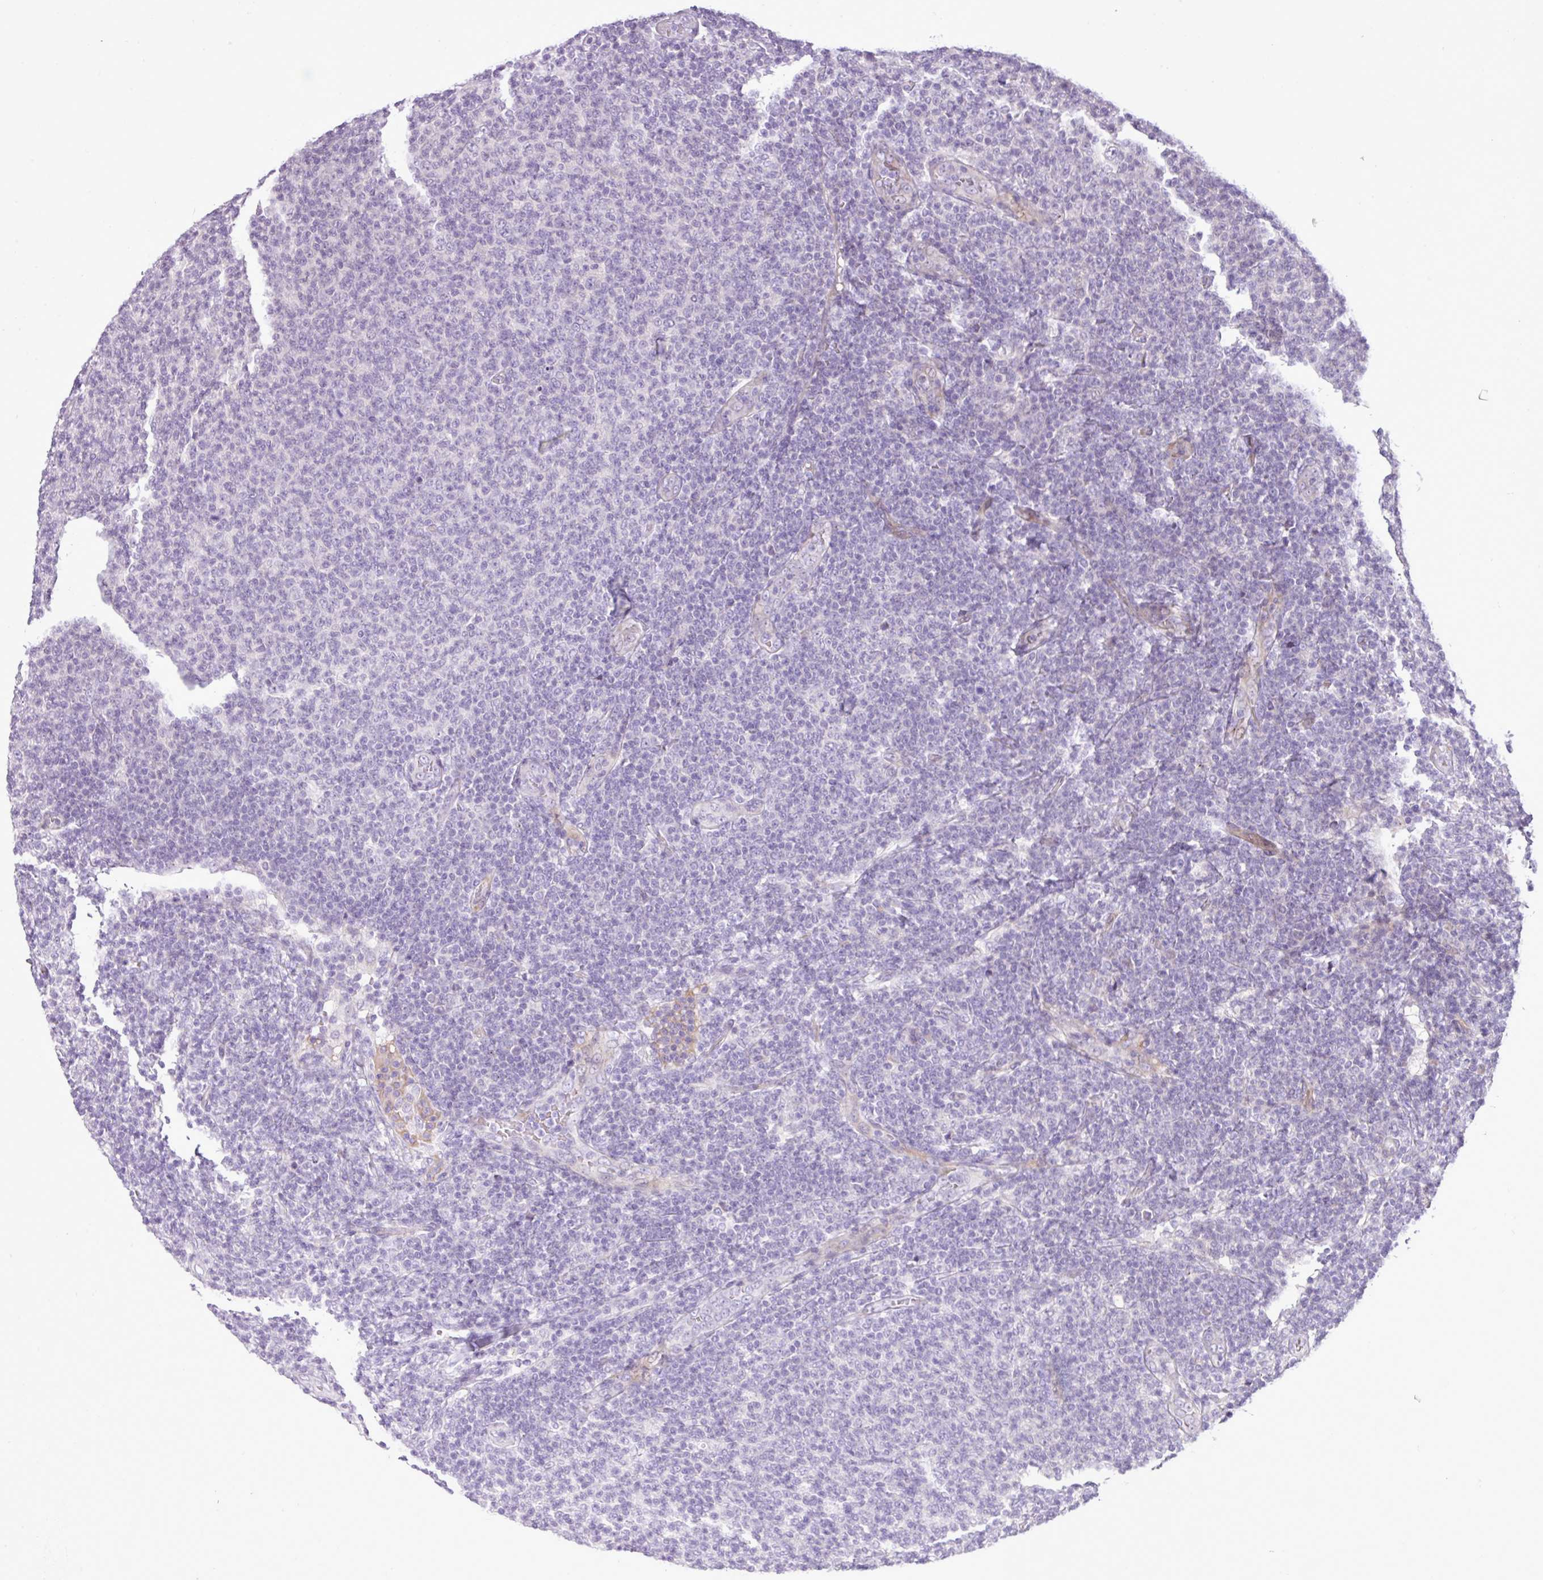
{"staining": {"intensity": "negative", "quantity": "none", "location": "none"}, "tissue": "lymphoma", "cell_type": "Tumor cells", "image_type": "cancer", "snomed": [{"axis": "morphology", "description": "Malignant lymphoma, non-Hodgkin's type, Low grade"}, {"axis": "topography", "description": "Lymph node"}], "caption": "An immunohistochemistry histopathology image of lymphoma is shown. There is no staining in tumor cells of lymphoma. (DAB (3,3'-diaminobenzidine) immunohistochemistry visualized using brightfield microscopy, high magnification).", "gene": "DNAJB13", "patient": {"sex": "male", "age": 66}}